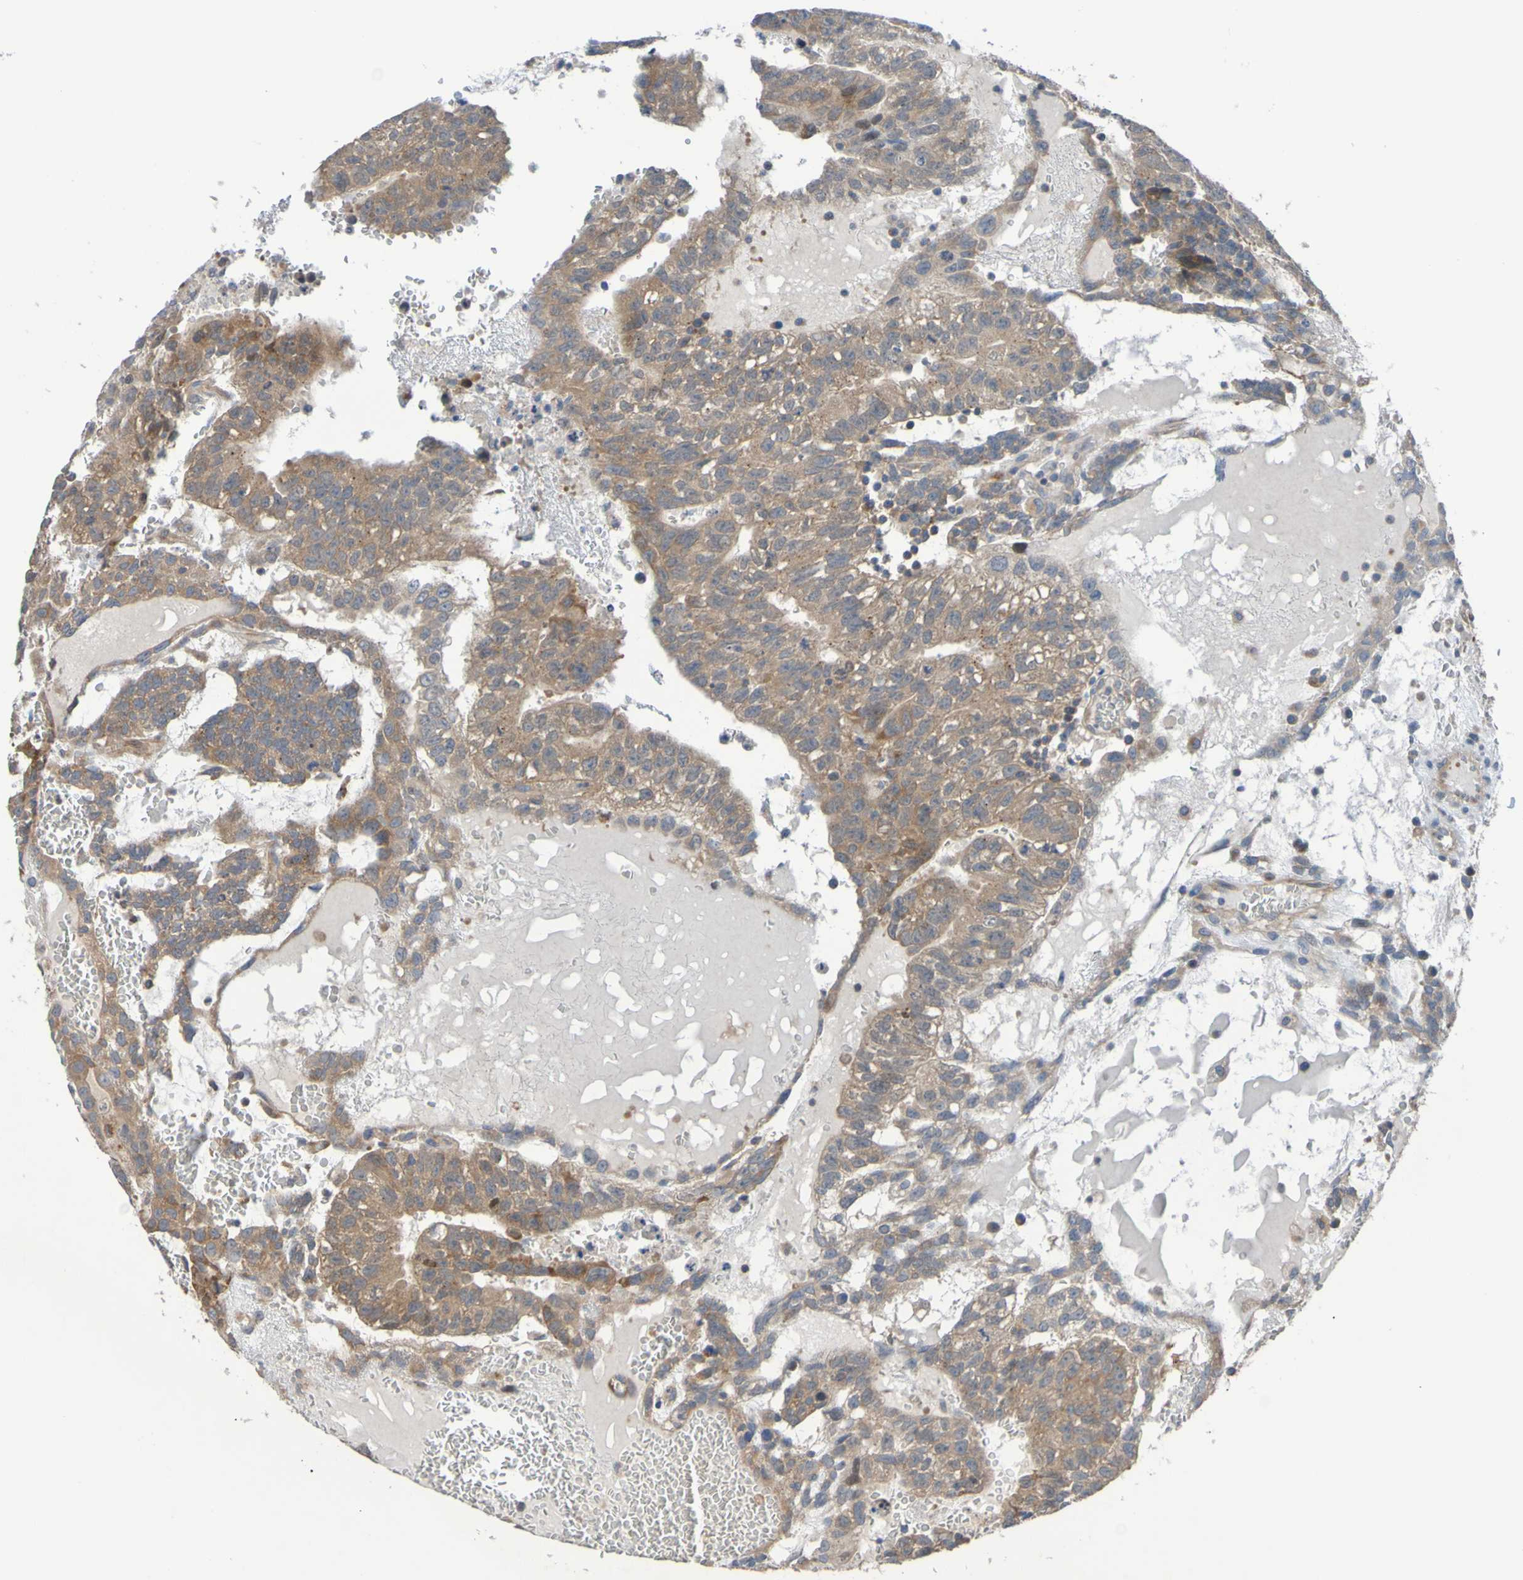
{"staining": {"intensity": "moderate", "quantity": ">75%", "location": "cytoplasmic/membranous"}, "tissue": "testis cancer", "cell_type": "Tumor cells", "image_type": "cancer", "snomed": [{"axis": "morphology", "description": "Seminoma, NOS"}, {"axis": "morphology", "description": "Carcinoma, Embryonal, NOS"}, {"axis": "topography", "description": "Testis"}], "caption": "IHC (DAB (3,3'-diaminobenzidine)) staining of testis cancer (embryonal carcinoma) demonstrates moderate cytoplasmic/membranous protein expression in approximately >75% of tumor cells. (DAB (3,3'-diaminobenzidine) IHC with brightfield microscopy, high magnification).", "gene": "SDK1", "patient": {"sex": "male", "age": 52}}